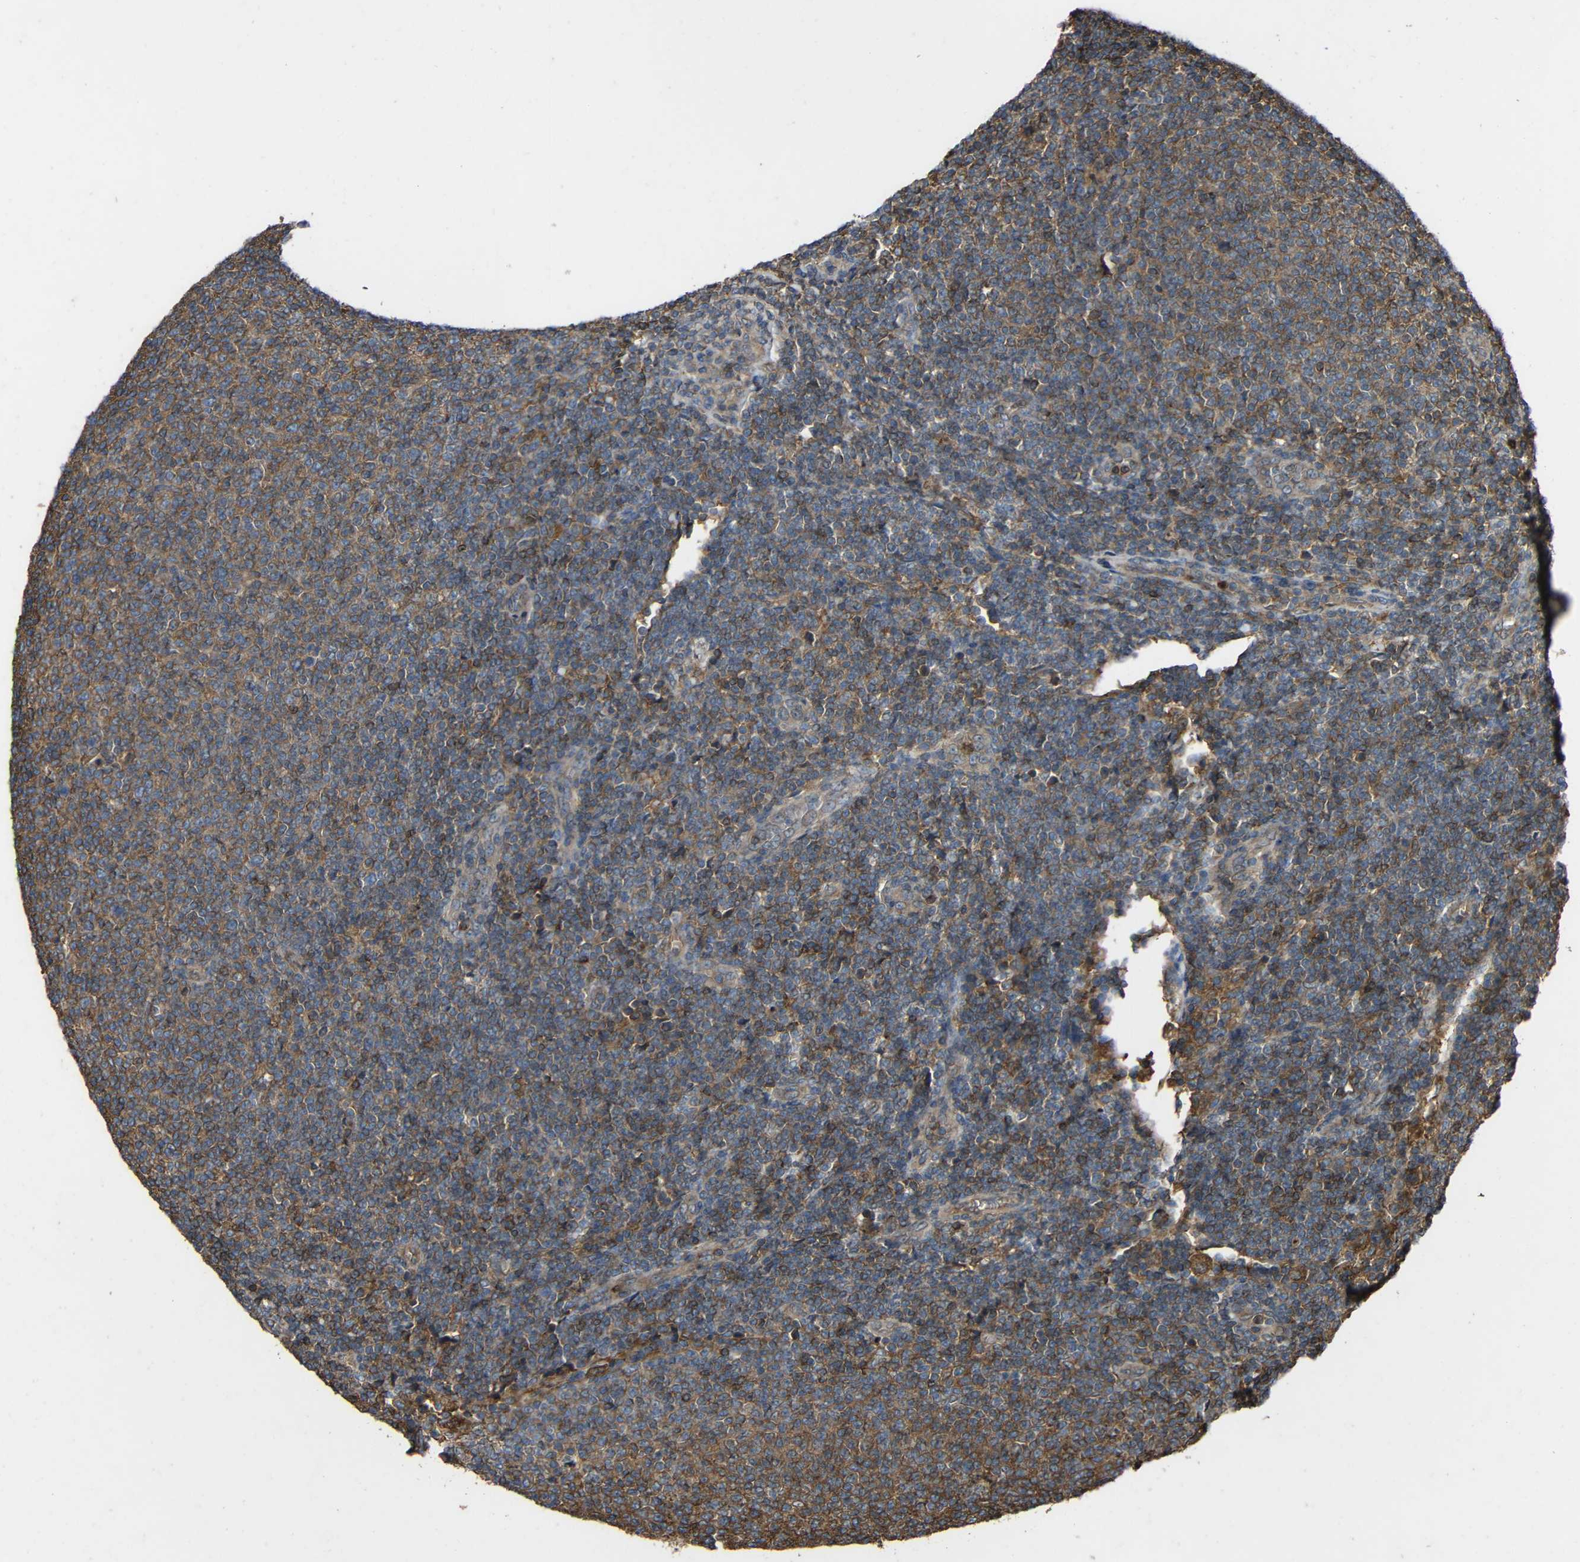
{"staining": {"intensity": "moderate", "quantity": ">75%", "location": "cytoplasmic/membranous"}, "tissue": "lymphoma", "cell_type": "Tumor cells", "image_type": "cancer", "snomed": [{"axis": "morphology", "description": "Malignant lymphoma, non-Hodgkin's type, Low grade"}, {"axis": "topography", "description": "Lymph node"}], "caption": "Tumor cells reveal moderate cytoplasmic/membranous staining in approximately >75% of cells in malignant lymphoma, non-Hodgkin's type (low-grade). (DAB IHC with brightfield microscopy, high magnification).", "gene": "TREM2", "patient": {"sex": "male", "age": 66}}